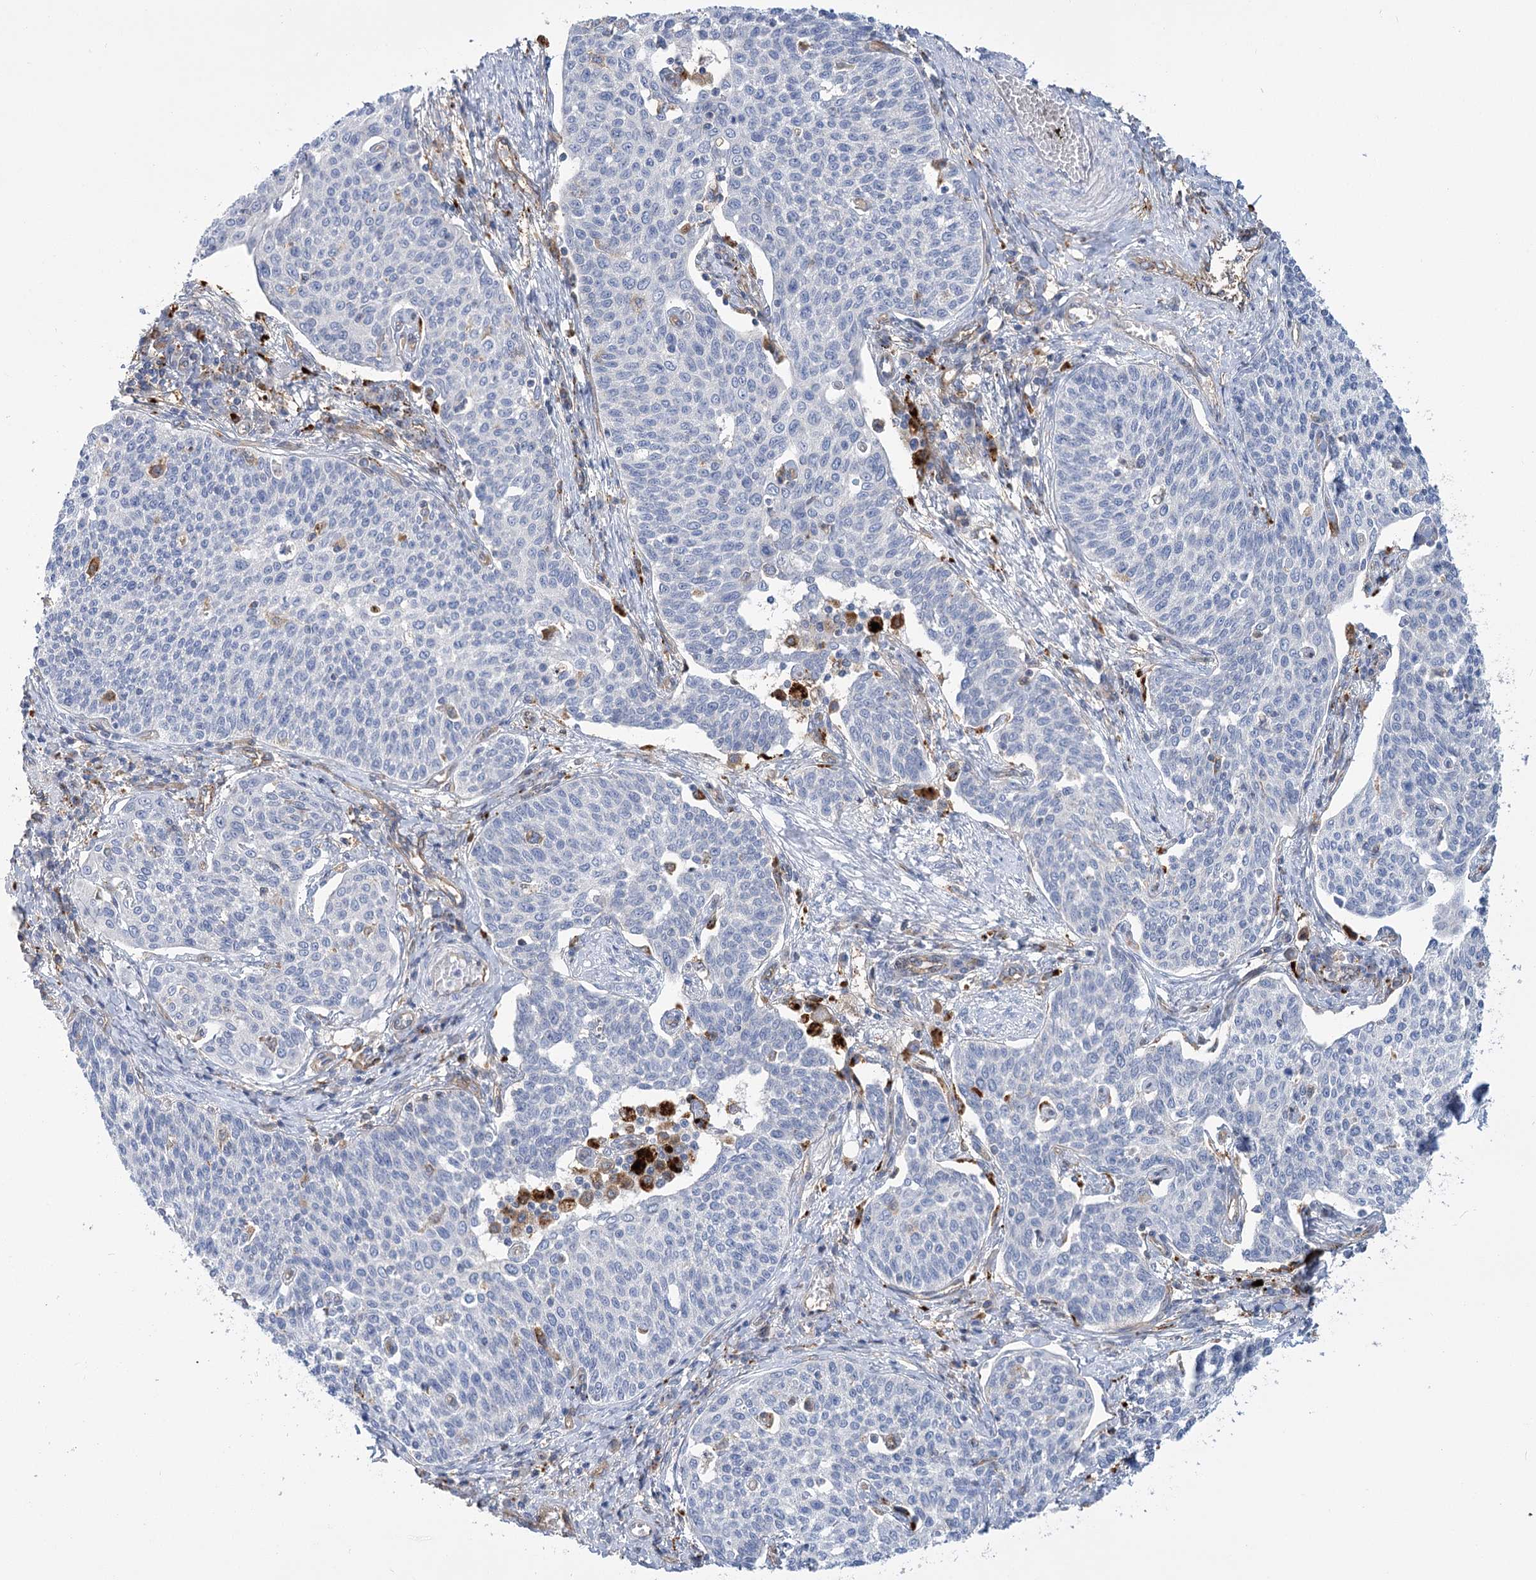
{"staining": {"intensity": "negative", "quantity": "none", "location": "none"}, "tissue": "cervical cancer", "cell_type": "Tumor cells", "image_type": "cancer", "snomed": [{"axis": "morphology", "description": "Squamous cell carcinoma, NOS"}, {"axis": "topography", "description": "Cervix"}], "caption": "Immunohistochemistry (IHC) of squamous cell carcinoma (cervical) demonstrates no expression in tumor cells.", "gene": "GUSB", "patient": {"sex": "female", "age": 34}}